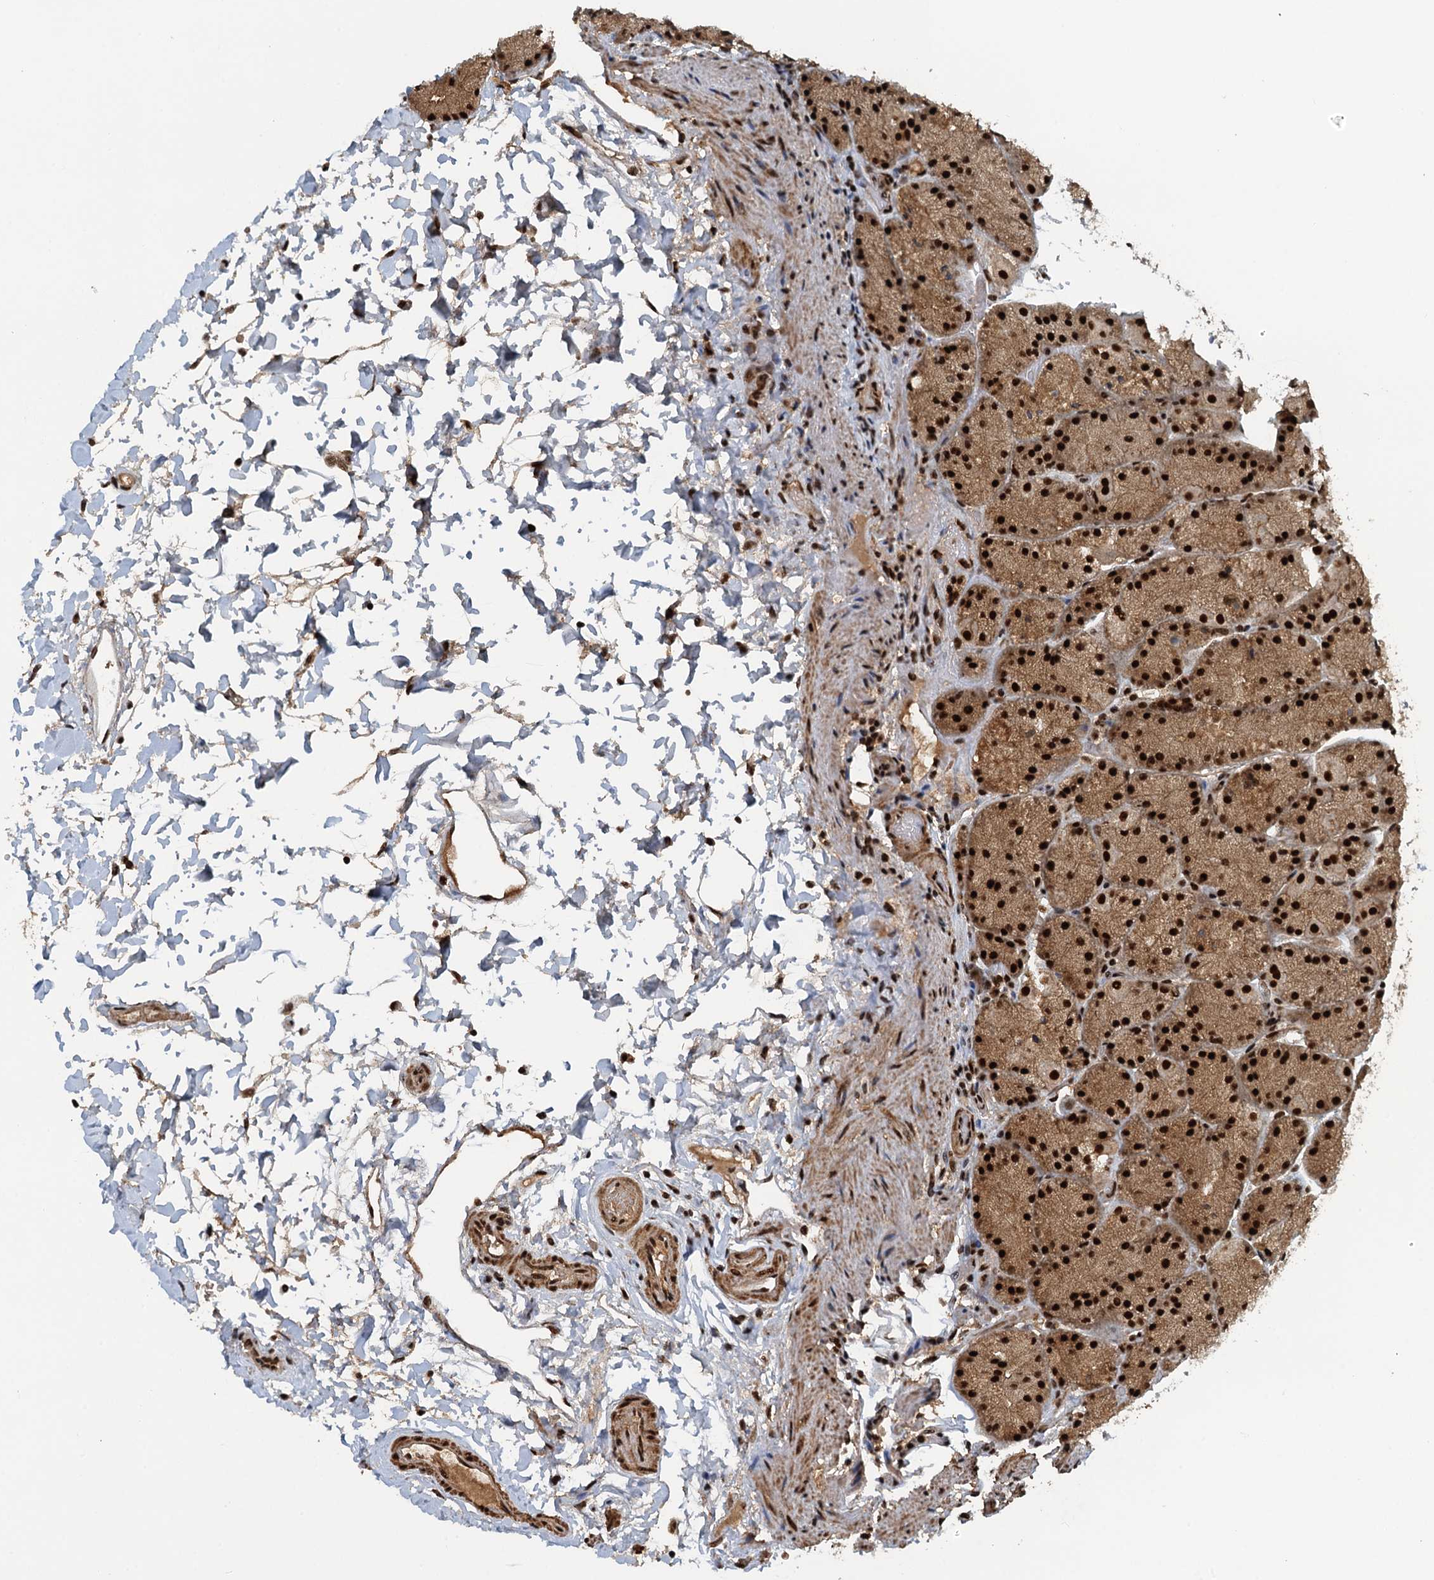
{"staining": {"intensity": "strong", "quantity": ">75%", "location": "nuclear"}, "tissue": "stomach", "cell_type": "Glandular cells", "image_type": "normal", "snomed": [{"axis": "morphology", "description": "Normal tissue, NOS"}, {"axis": "topography", "description": "Stomach, upper"}, {"axis": "topography", "description": "Stomach, lower"}], "caption": "Immunohistochemistry (IHC) (DAB (3,3'-diaminobenzidine)) staining of normal stomach displays strong nuclear protein positivity in about >75% of glandular cells.", "gene": "ZC3H18", "patient": {"sex": "male", "age": 67}}